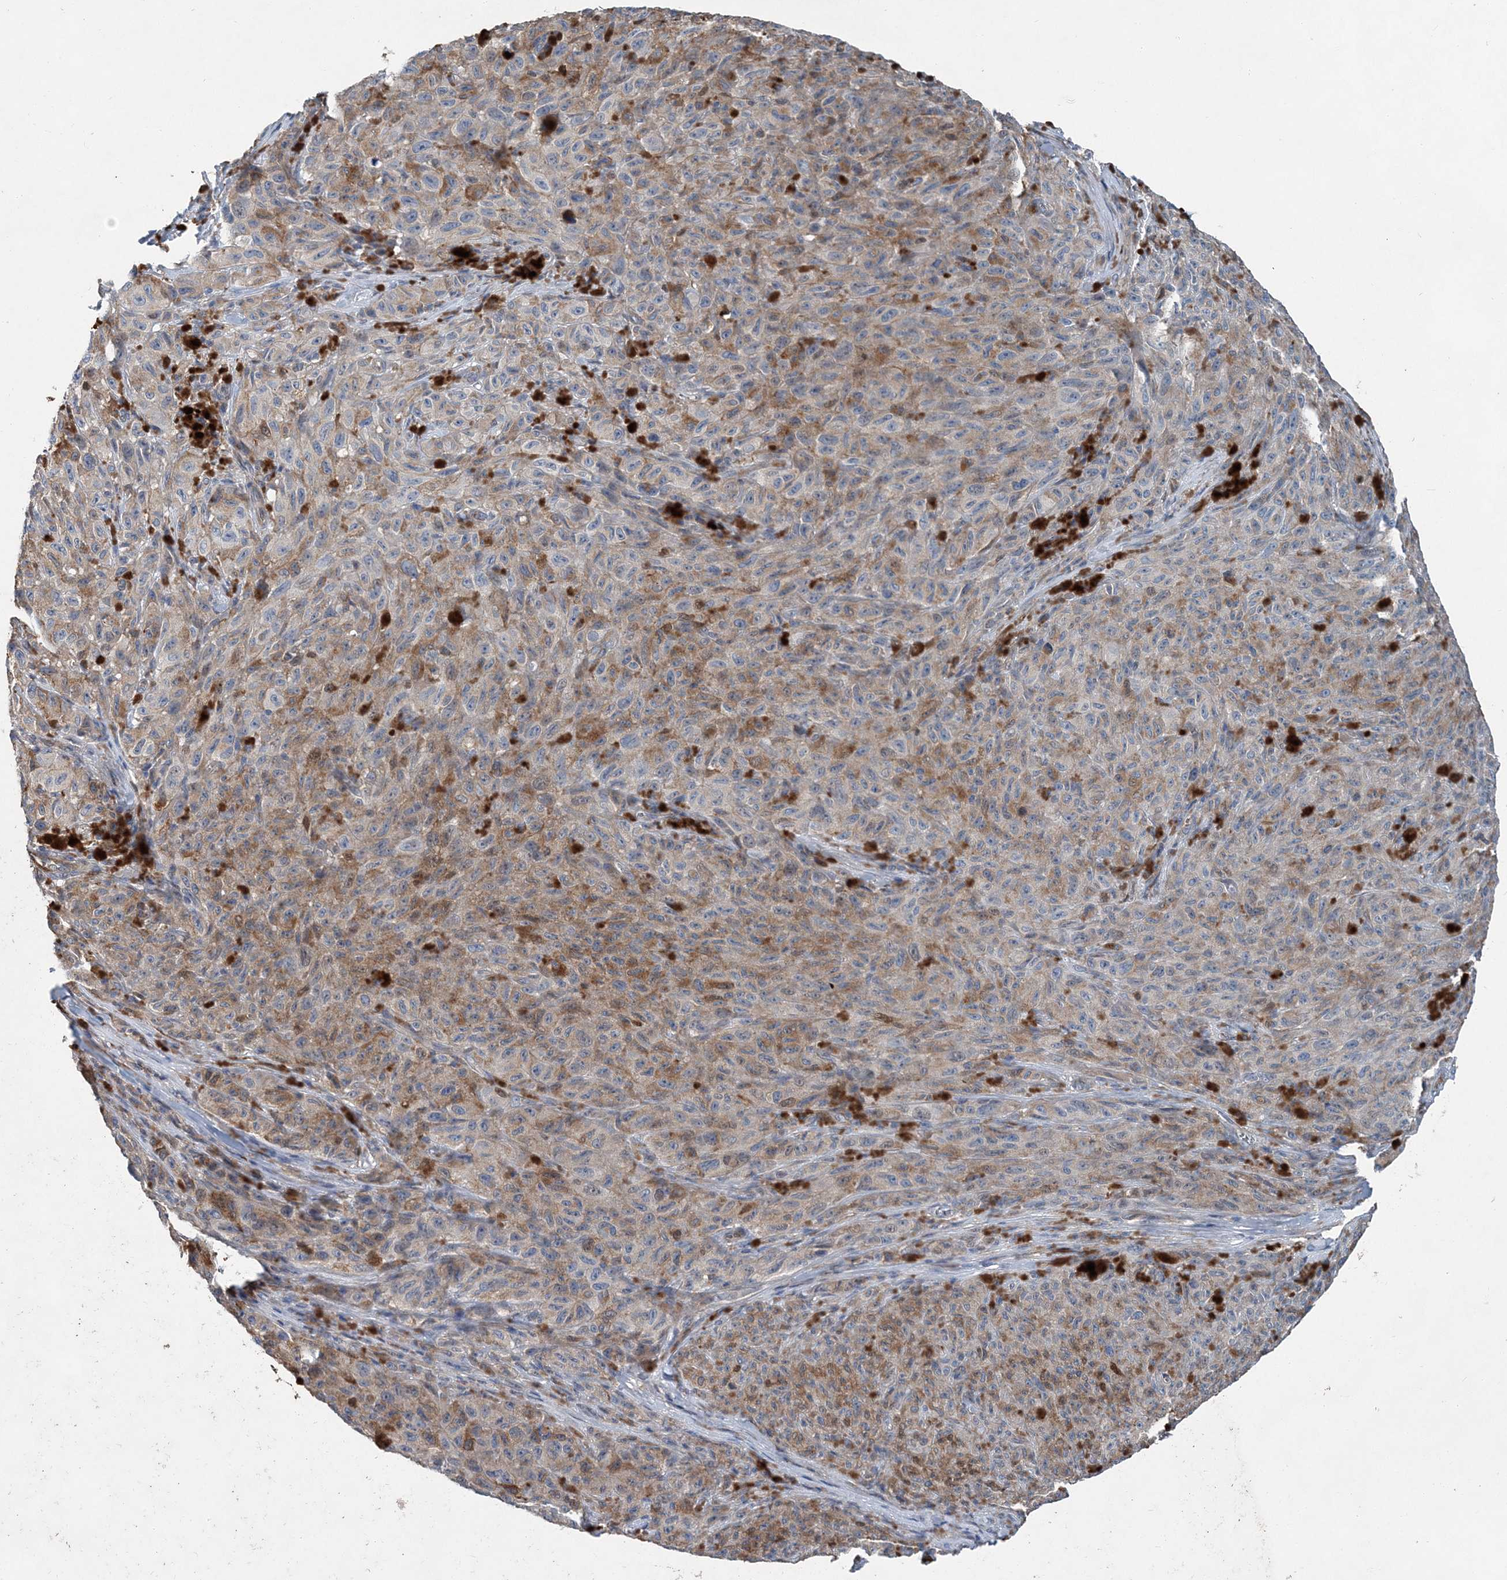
{"staining": {"intensity": "moderate", "quantity": "25%-75%", "location": "cytoplasmic/membranous"}, "tissue": "melanoma", "cell_type": "Tumor cells", "image_type": "cancer", "snomed": [{"axis": "morphology", "description": "Malignant melanoma, NOS"}, {"axis": "topography", "description": "Skin"}], "caption": "Malignant melanoma was stained to show a protein in brown. There is medium levels of moderate cytoplasmic/membranous staining in approximately 25%-75% of tumor cells.", "gene": "SPOPL", "patient": {"sex": "female", "age": 82}}